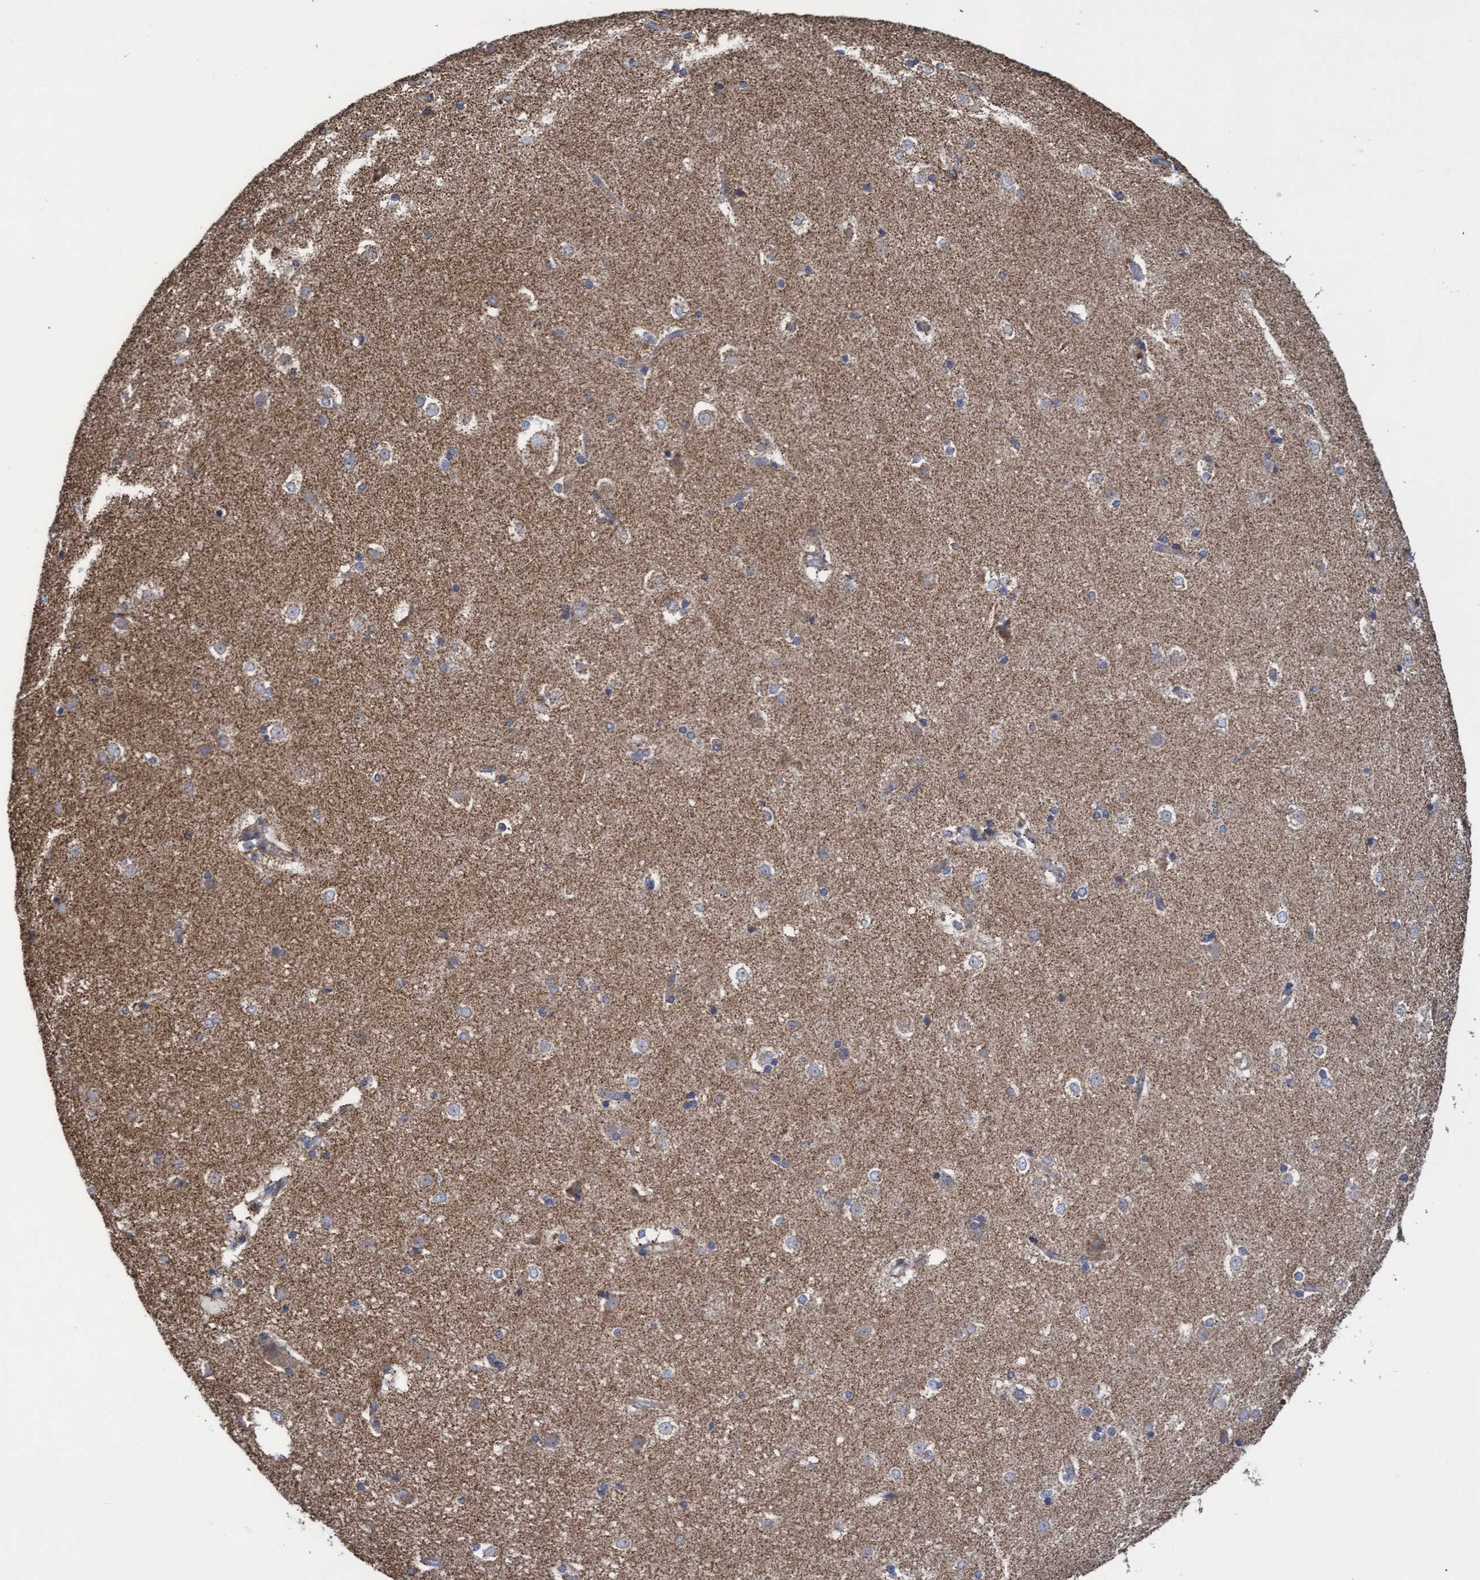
{"staining": {"intensity": "moderate", "quantity": "<25%", "location": "cytoplasmic/membranous"}, "tissue": "caudate", "cell_type": "Glial cells", "image_type": "normal", "snomed": [{"axis": "morphology", "description": "Normal tissue, NOS"}, {"axis": "topography", "description": "Lateral ventricle wall"}], "caption": "Immunohistochemistry (IHC) (DAB (3,3'-diaminobenzidine)) staining of benign caudate demonstrates moderate cytoplasmic/membranous protein expression in approximately <25% of glial cells. (DAB (3,3'-diaminobenzidine) = brown stain, brightfield microscopy at high magnification).", "gene": "COBL", "patient": {"sex": "female", "age": 19}}